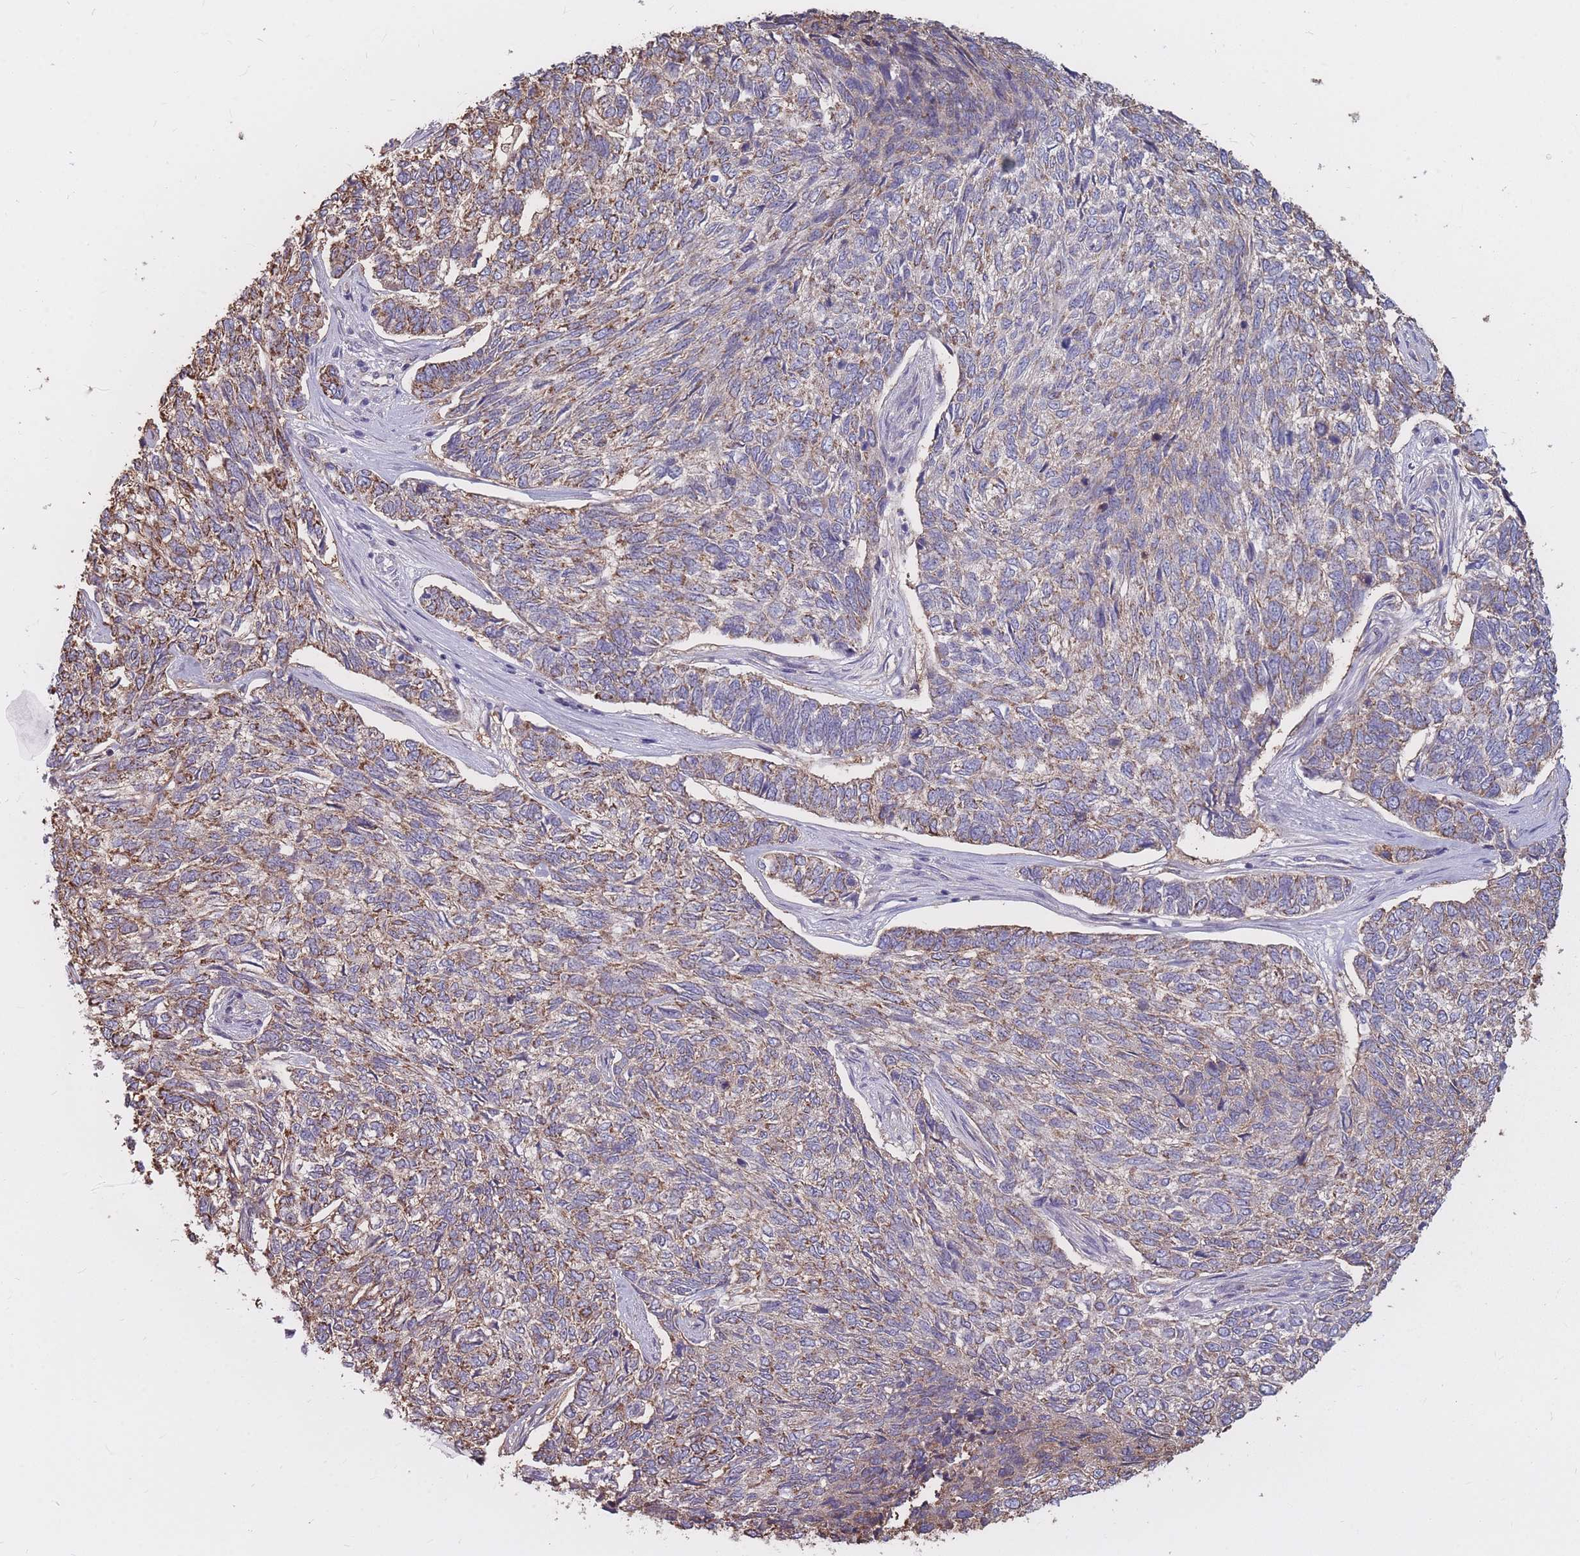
{"staining": {"intensity": "moderate", "quantity": "25%-75%", "location": "cytoplasmic/membranous"}, "tissue": "skin cancer", "cell_type": "Tumor cells", "image_type": "cancer", "snomed": [{"axis": "morphology", "description": "Basal cell carcinoma"}, {"axis": "topography", "description": "Skin"}], "caption": "Tumor cells display medium levels of moderate cytoplasmic/membranous staining in approximately 25%-75% of cells in human skin cancer (basal cell carcinoma).", "gene": "GNA11", "patient": {"sex": "female", "age": 65}}